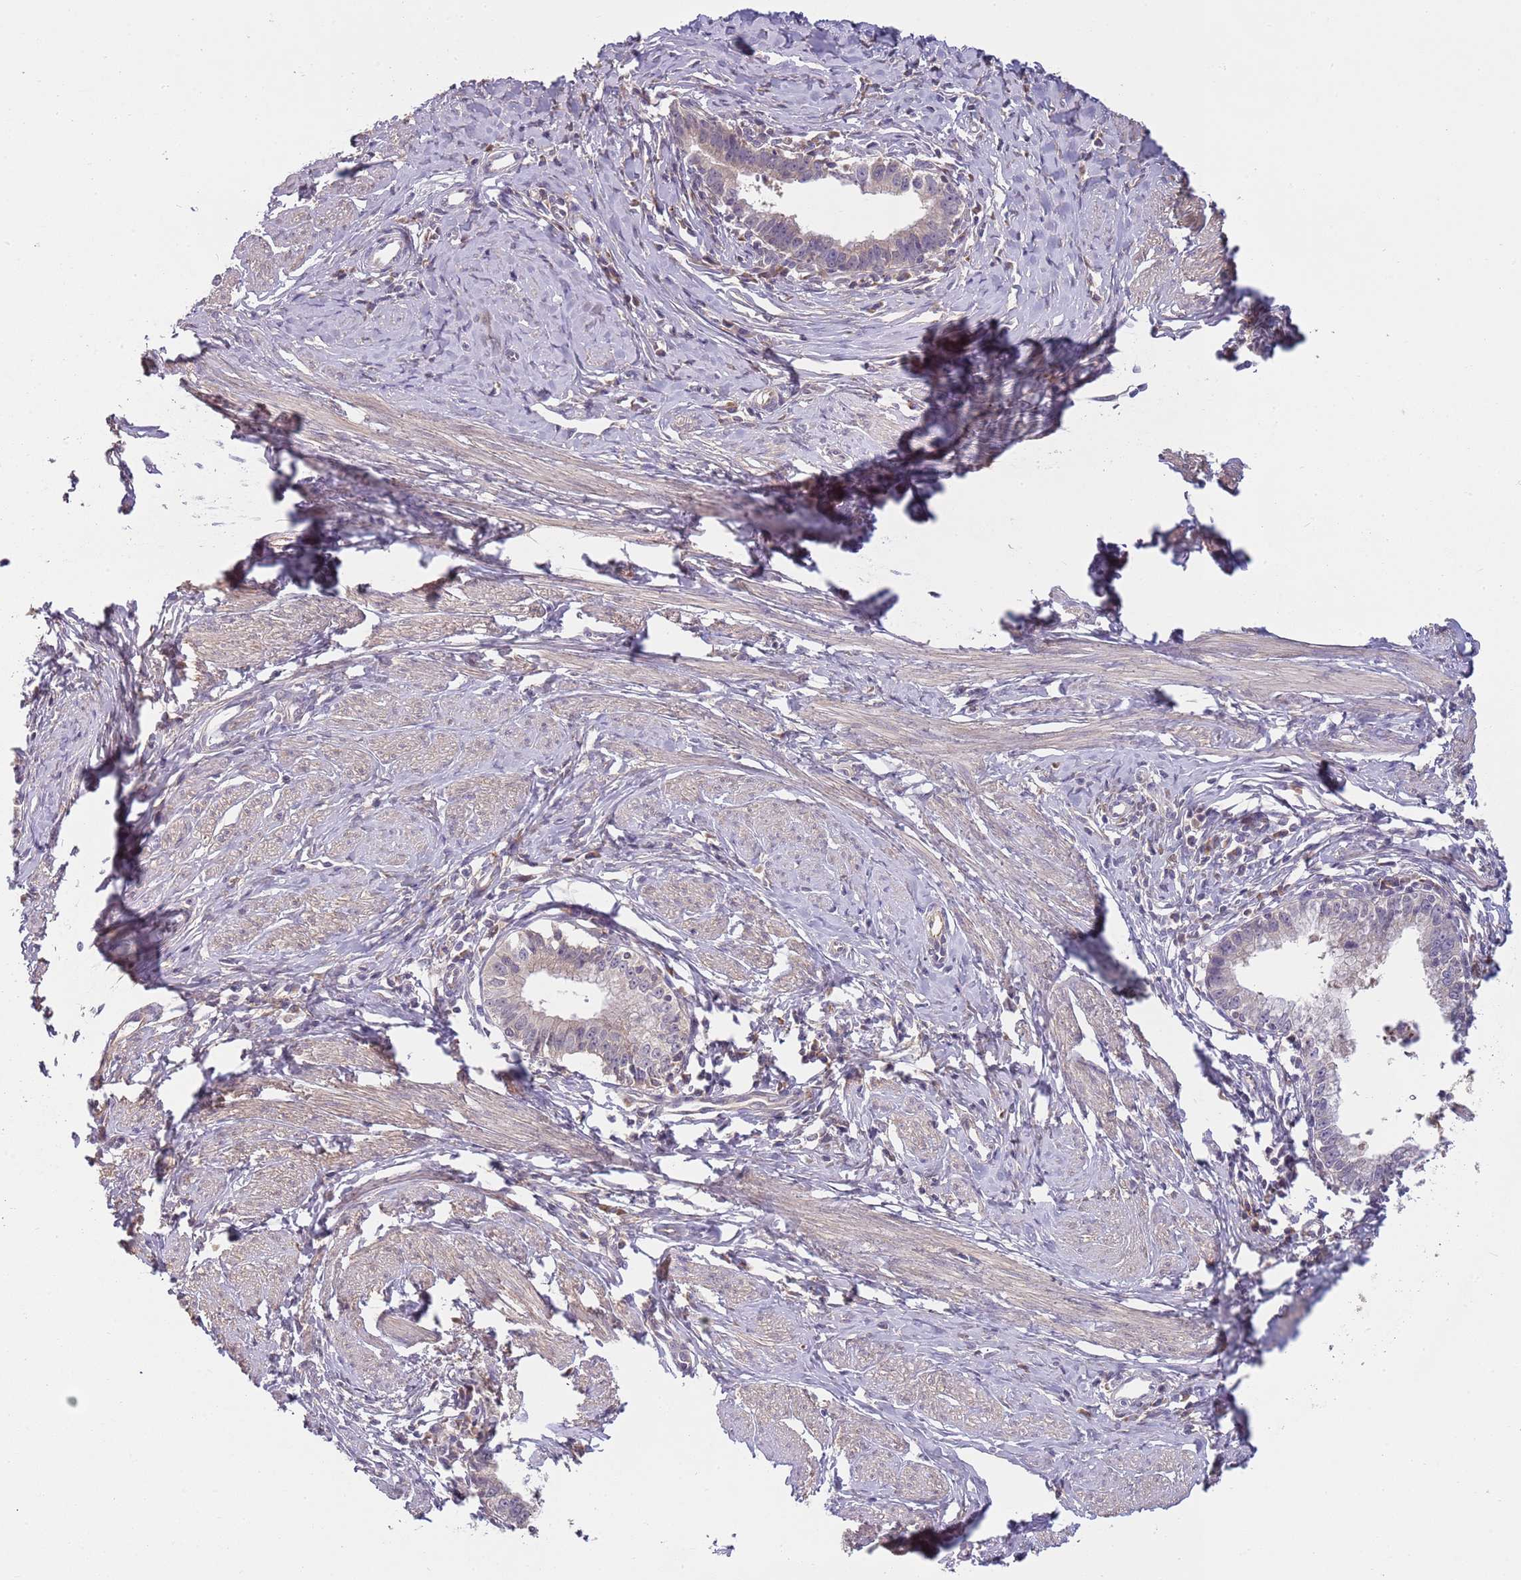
{"staining": {"intensity": "negative", "quantity": "none", "location": "none"}, "tissue": "cervical cancer", "cell_type": "Tumor cells", "image_type": "cancer", "snomed": [{"axis": "morphology", "description": "Adenocarcinoma, NOS"}, {"axis": "topography", "description": "Cervix"}], "caption": "Protein analysis of adenocarcinoma (cervical) reveals no significant positivity in tumor cells.", "gene": "SKOR2", "patient": {"sex": "female", "age": 36}}